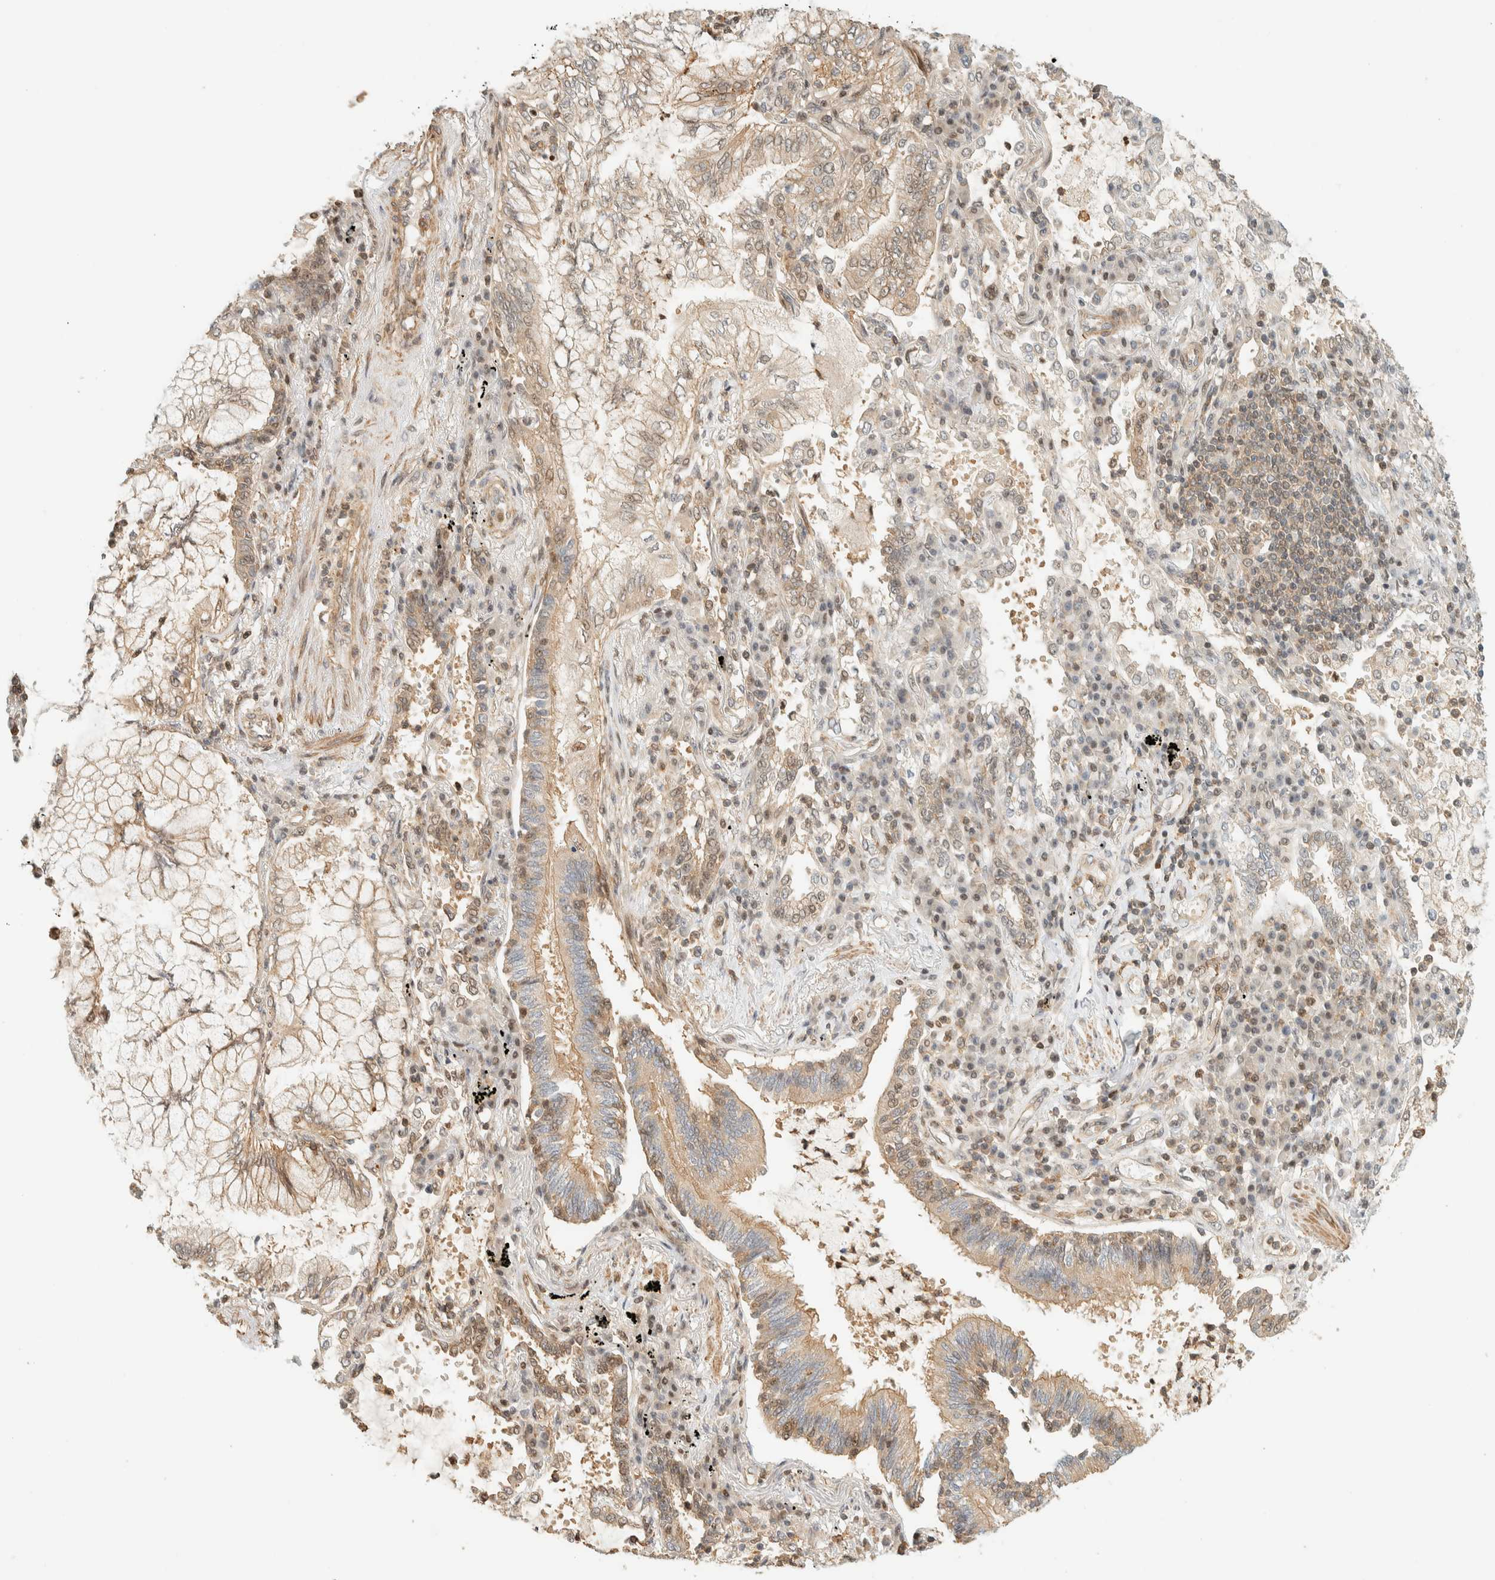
{"staining": {"intensity": "moderate", "quantity": ">75%", "location": "cytoplasmic/membranous"}, "tissue": "lung cancer", "cell_type": "Tumor cells", "image_type": "cancer", "snomed": [{"axis": "morphology", "description": "Adenocarcinoma, NOS"}, {"axis": "topography", "description": "Lung"}], "caption": "Lung adenocarcinoma stained with DAB (3,3'-diaminobenzidine) immunohistochemistry (IHC) exhibits medium levels of moderate cytoplasmic/membranous expression in about >75% of tumor cells.", "gene": "ARFGEF1", "patient": {"sex": "female", "age": 70}}